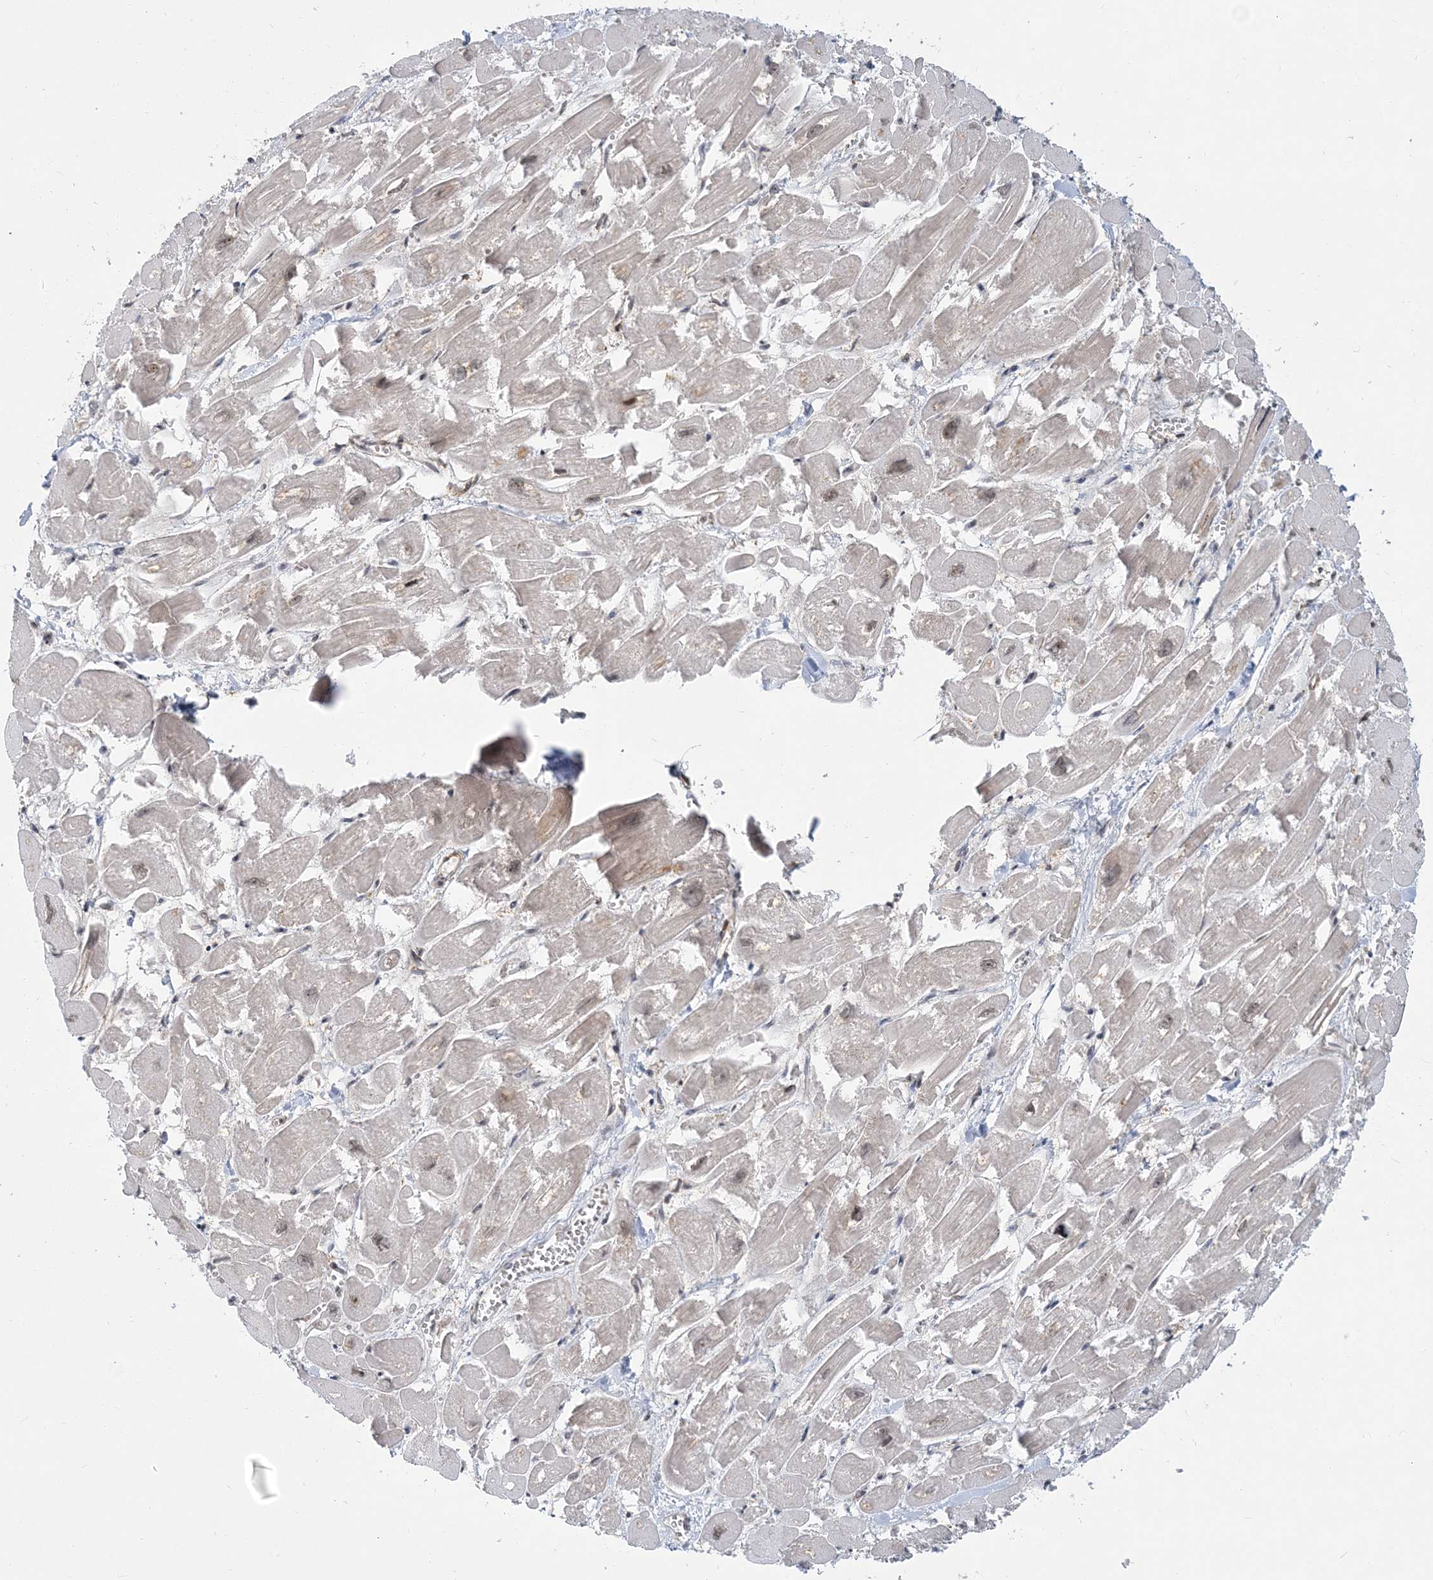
{"staining": {"intensity": "weak", "quantity": "25%-75%", "location": "nuclear"}, "tissue": "heart muscle", "cell_type": "Cardiomyocytes", "image_type": "normal", "snomed": [{"axis": "morphology", "description": "Normal tissue, NOS"}, {"axis": "topography", "description": "Heart"}], "caption": "Brown immunohistochemical staining in benign human heart muscle shows weak nuclear staining in approximately 25%-75% of cardiomyocytes.", "gene": "PLRG1", "patient": {"sex": "male", "age": 54}}